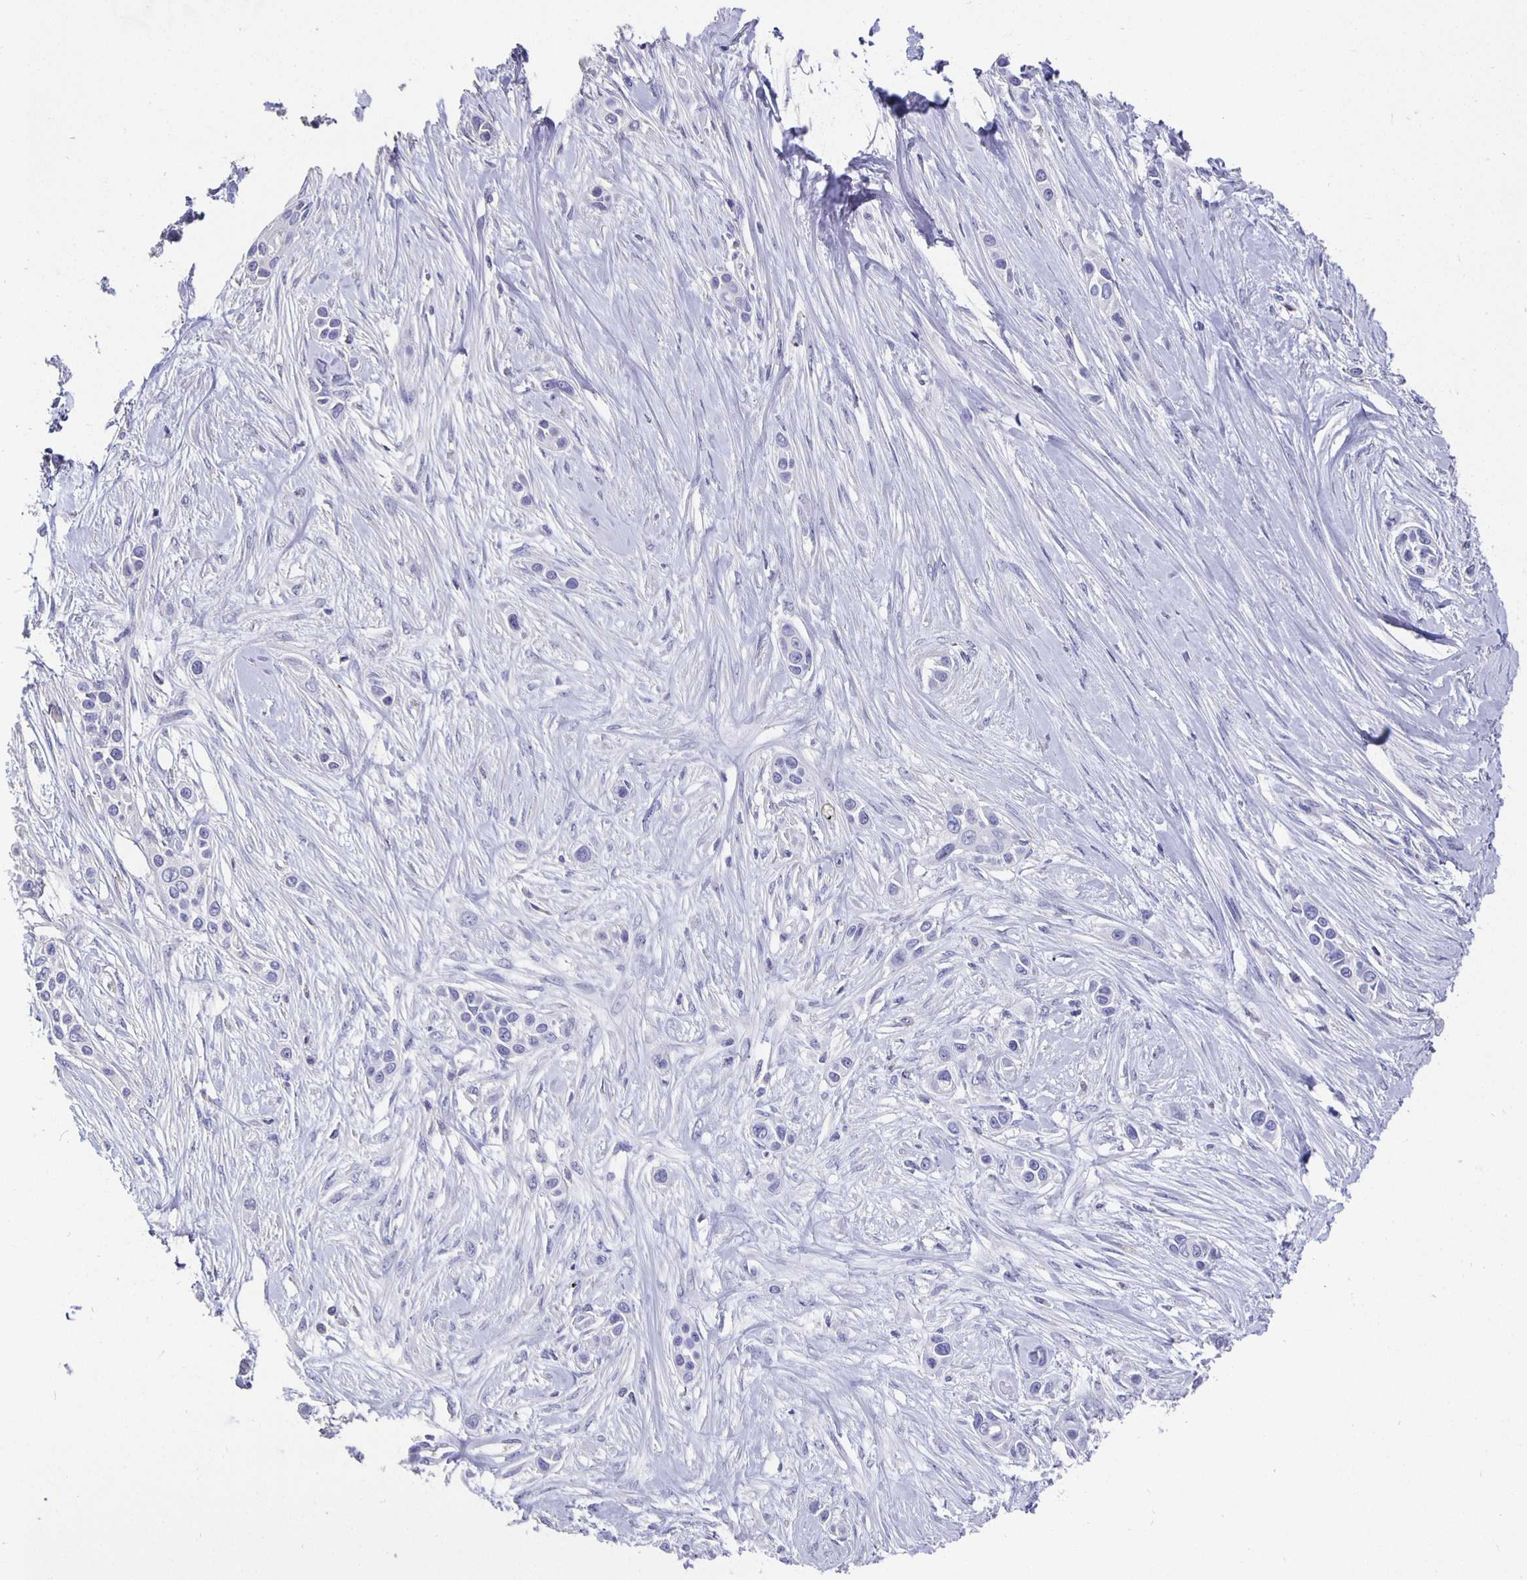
{"staining": {"intensity": "negative", "quantity": "none", "location": "none"}, "tissue": "skin cancer", "cell_type": "Tumor cells", "image_type": "cancer", "snomed": [{"axis": "morphology", "description": "Squamous cell carcinoma, NOS"}, {"axis": "topography", "description": "Skin"}], "caption": "Immunohistochemical staining of skin cancer shows no significant staining in tumor cells.", "gene": "CFAP74", "patient": {"sex": "female", "age": 69}}